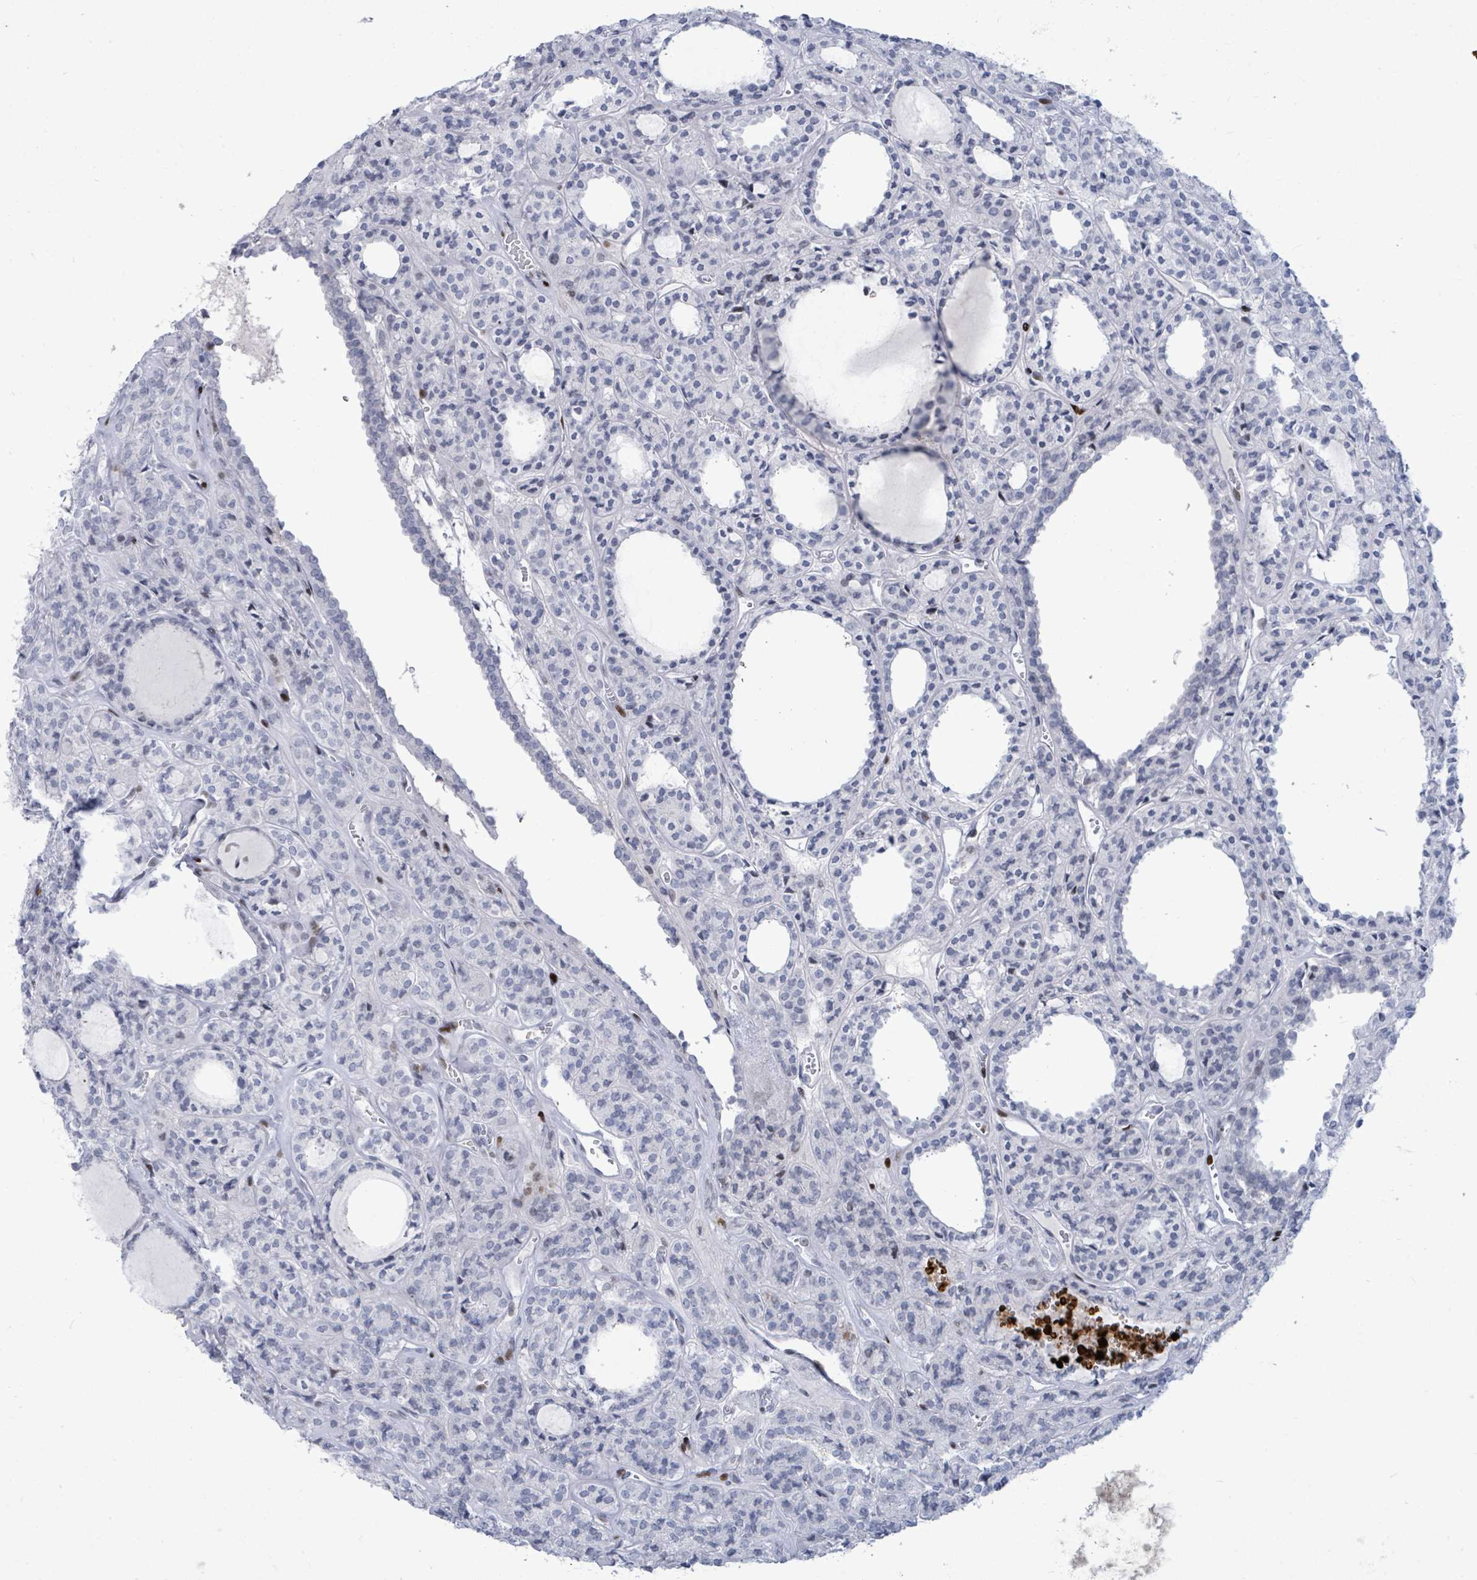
{"staining": {"intensity": "negative", "quantity": "none", "location": "none"}, "tissue": "thyroid cancer", "cell_type": "Tumor cells", "image_type": "cancer", "snomed": [{"axis": "morphology", "description": "Follicular adenoma carcinoma, NOS"}, {"axis": "topography", "description": "Thyroid gland"}], "caption": "Immunohistochemistry (IHC) image of human thyroid cancer (follicular adenoma carcinoma) stained for a protein (brown), which reveals no staining in tumor cells. Brightfield microscopy of IHC stained with DAB (3,3'-diaminobenzidine) (brown) and hematoxylin (blue), captured at high magnification.", "gene": "MALL", "patient": {"sex": "female", "age": 63}}